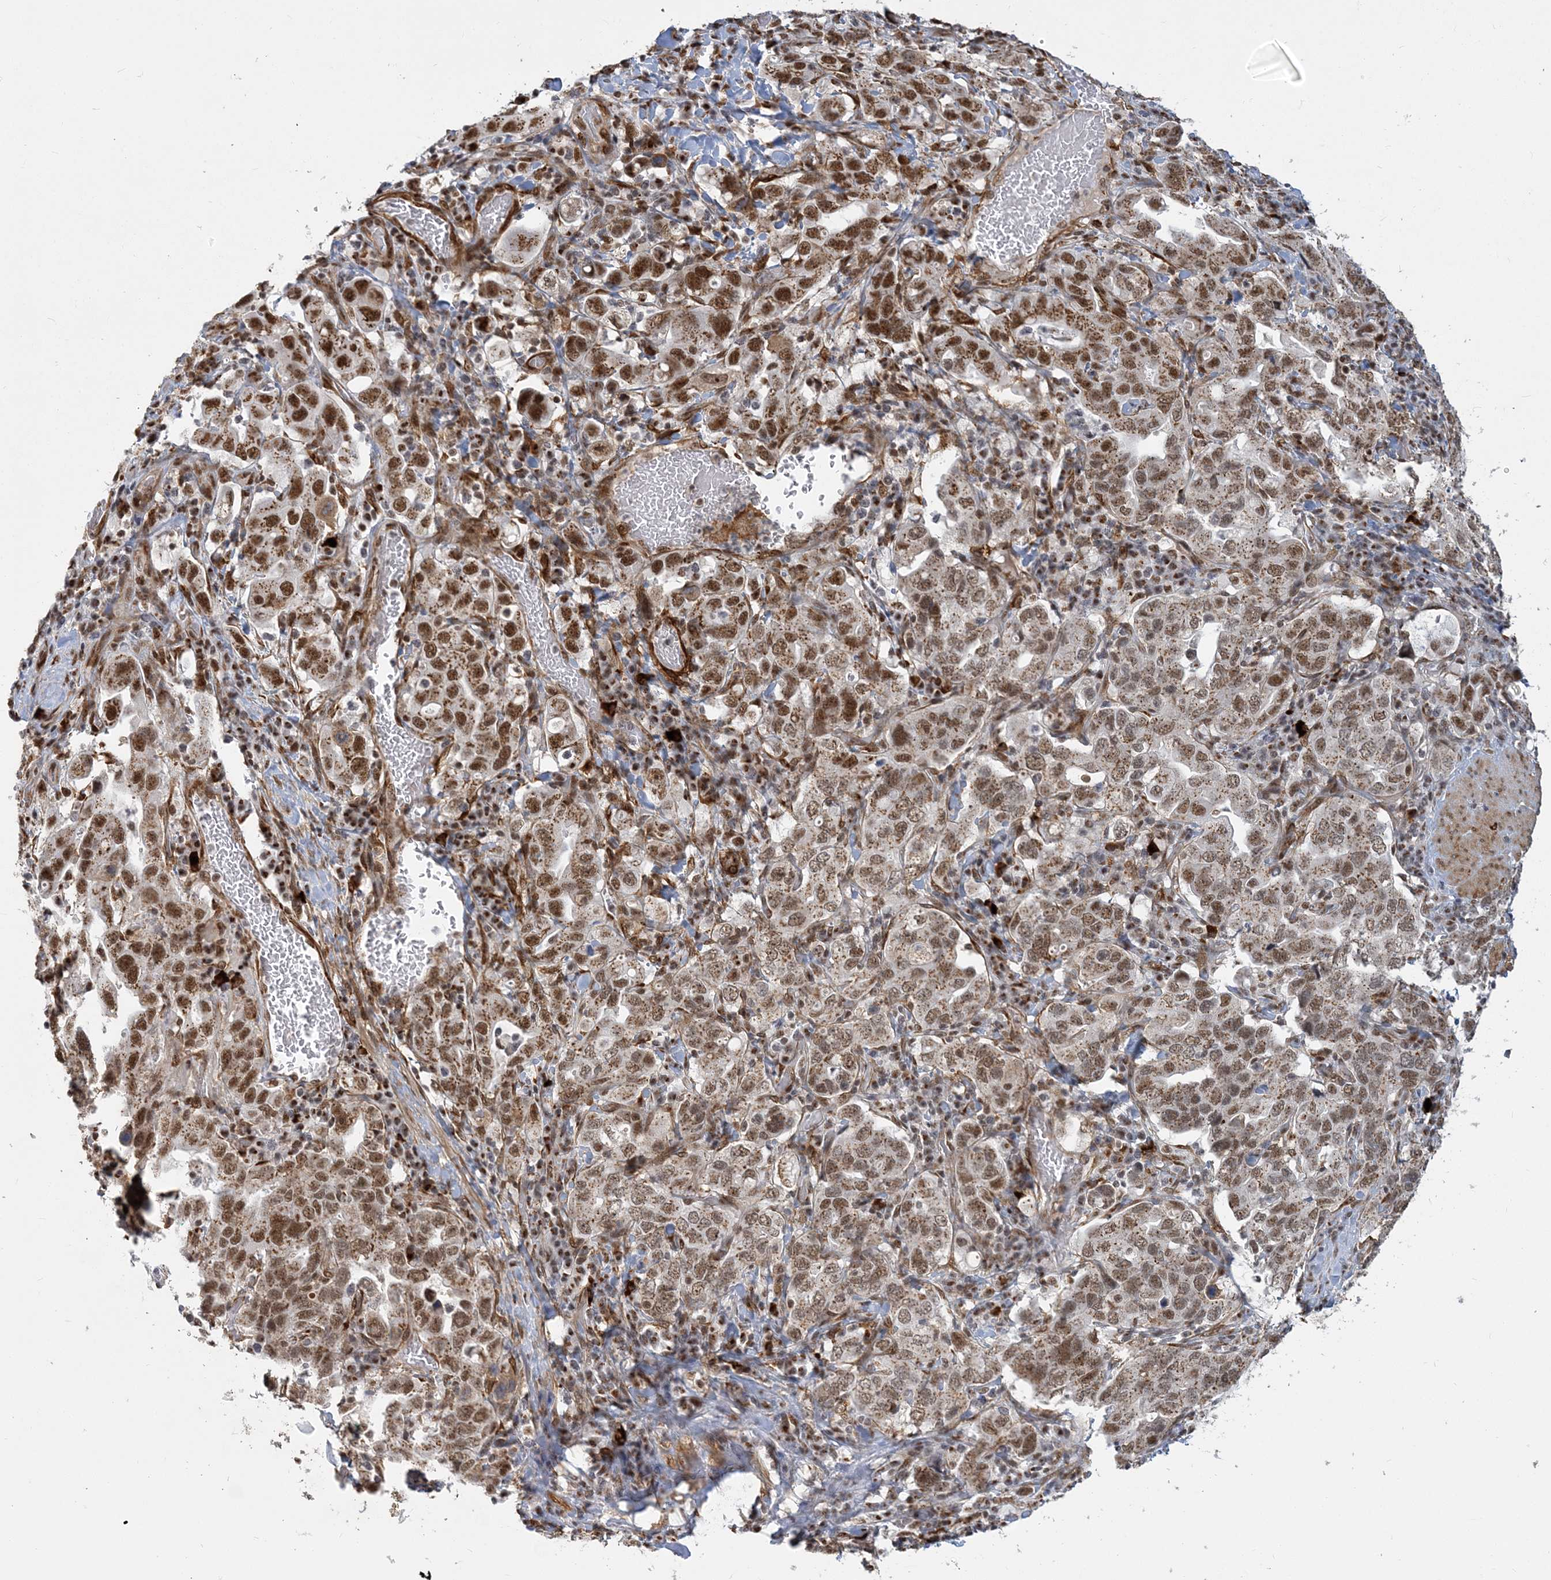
{"staining": {"intensity": "moderate", "quantity": ">75%", "location": "cytoplasmic/membranous,nuclear"}, "tissue": "stomach cancer", "cell_type": "Tumor cells", "image_type": "cancer", "snomed": [{"axis": "morphology", "description": "Adenocarcinoma, NOS"}, {"axis": "topography", "description": "Stomach, upper"}], "caption": "Immunohistochemical staining of human stomach cancer reveals medium levels of moderate cytoplasmic/membranous and nuclear protein positivity in about >75% of tumor cells. The staining is performed using DAB (3,3'-diaminobenzidine) brown chromogen to label protein expression. The nuclei are counter-stained blue using hematoxylin.", "gene": "PLRG1", "patient": {"sex": "male", "age": 62}}